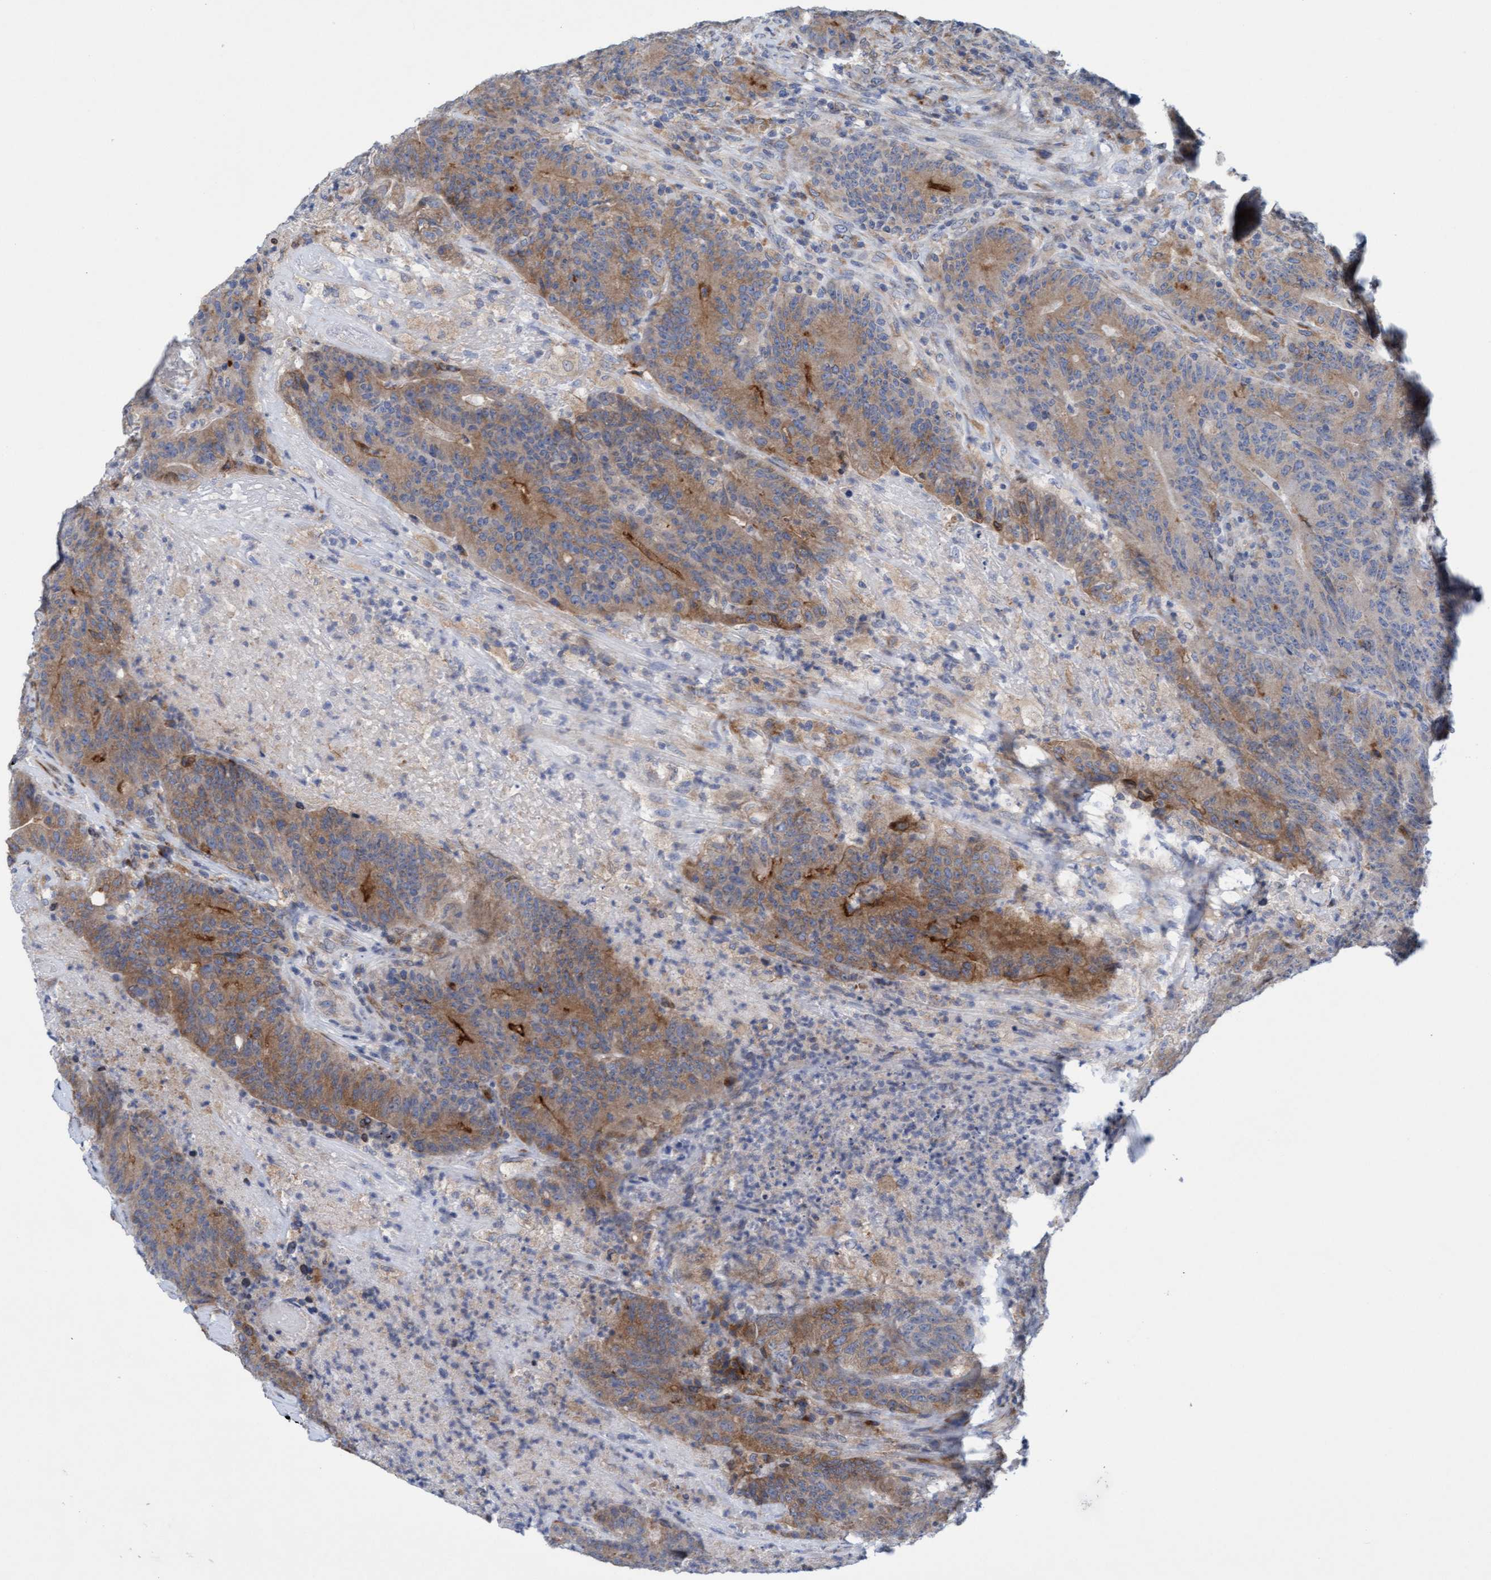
{"staining": {"intensity": "moderate", "quantity": "25%-75%", "location": "cytoplasmic/membranous"}, "tissue": "colorectal cancer", "cell_type": "Tumor cells", "image_type": "cancer", "snomed": [{"axis": "morphology", "description": "Normal tissue, NOS"}, {"axis": "morphology", "description": "Adenocarcinoma, NOS"}, {"axis": "topography", "description": "Colon"}], "caption": "About 25%-75% of tumor cells in colorectal cancer (adenocarcinoma) exhibit moderate cytoplasmic/membranous protein expression as visualized by brown immunohistochemical staining.", "gene": "SLC28A3", "patient": {"sex": "female", "age": 75}}